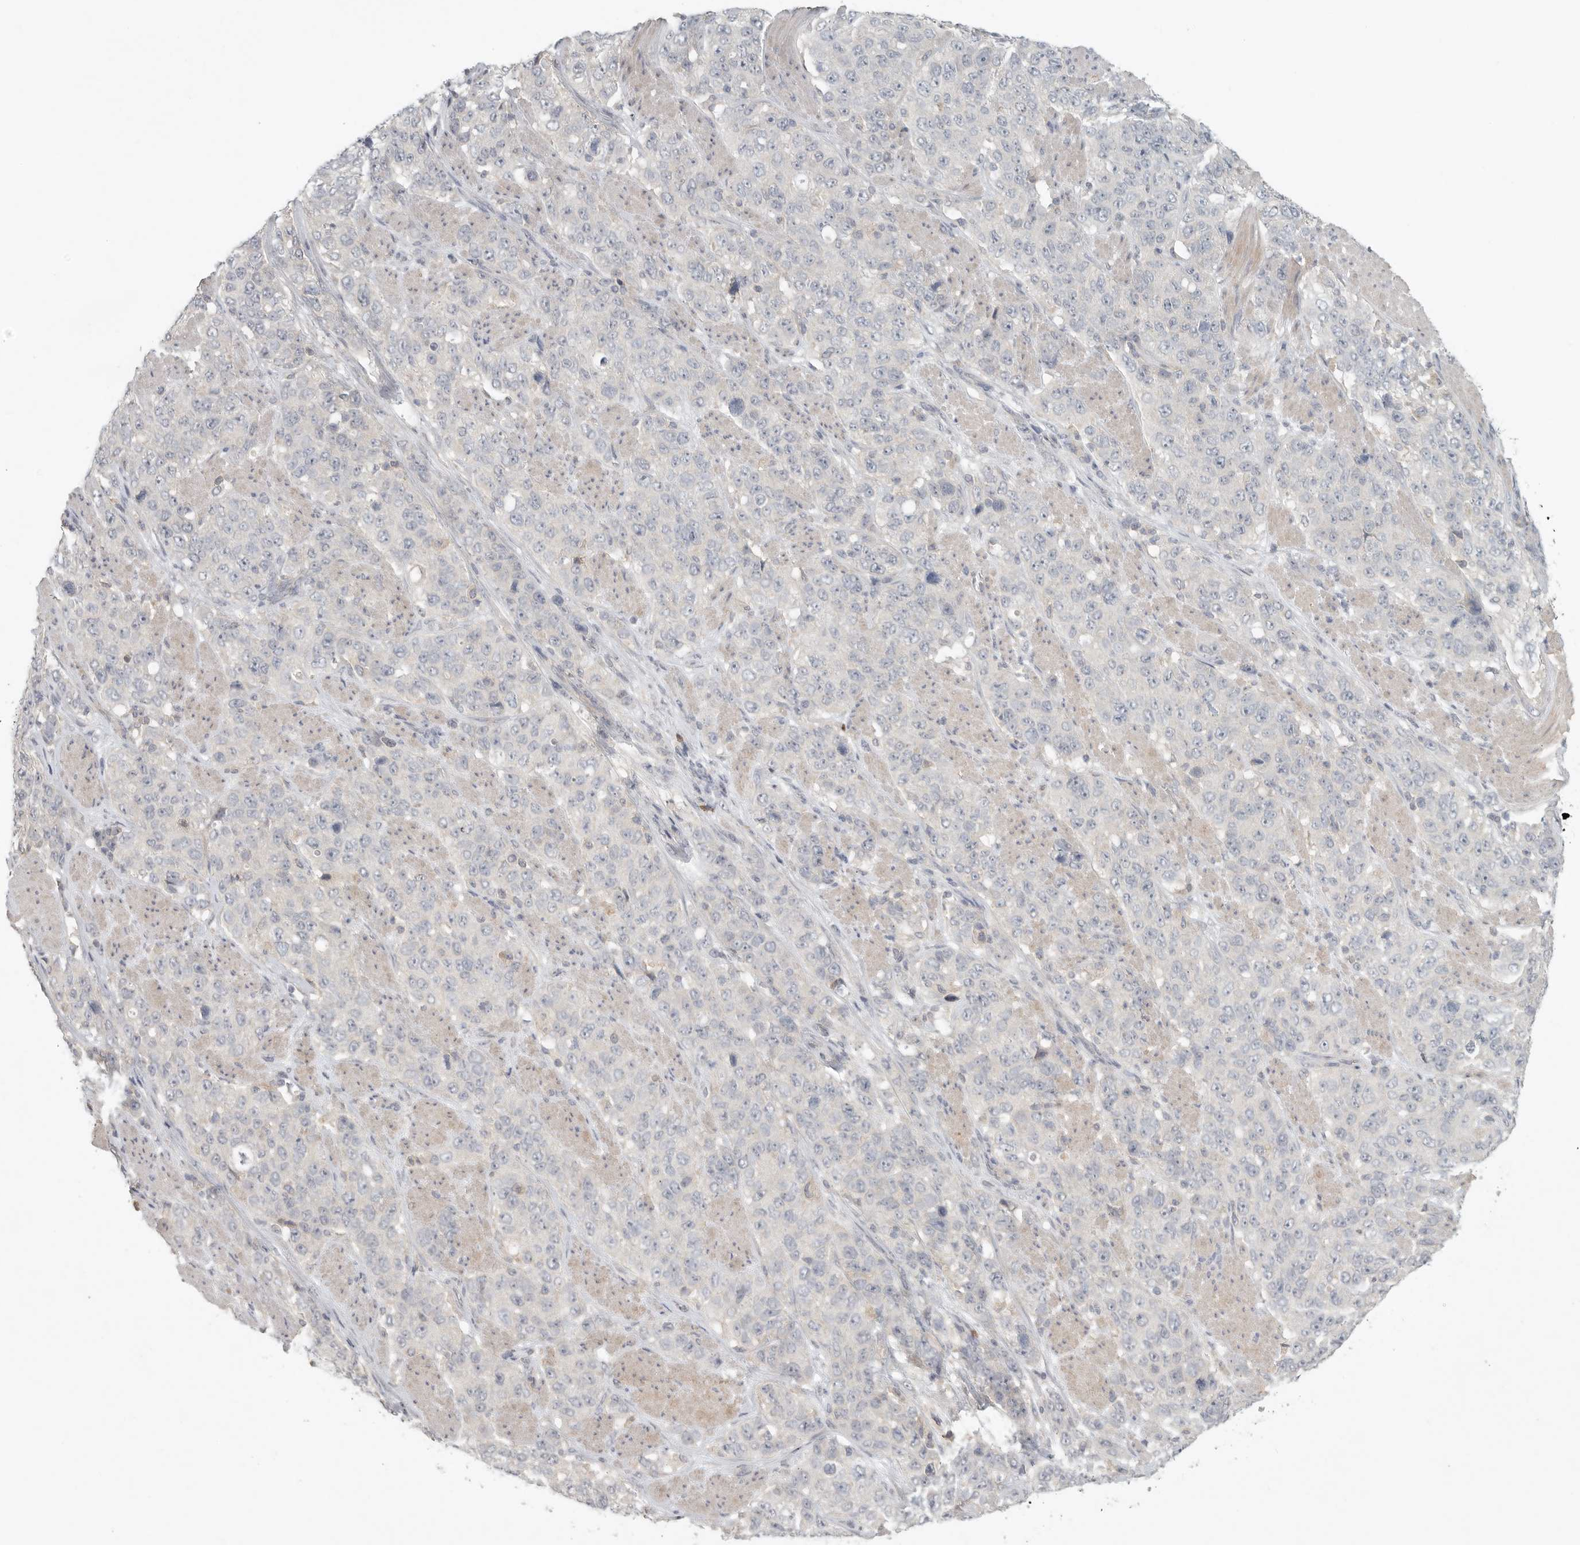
{"staining": {"intensity": "negative", "quantity": "none", "location": "none"}, "tissue": "stomach cancer", "cell_type": "Tumor cells", "image_type": "cancer", "snomed": [{"axis": "morphology", "description": "Adenocarcinoma, NOS"}, {"axis": "topography", "description": "Stomach"}], "caption": "Immunohistochemistry photomicrograph of human stomach cancer (adenocarcinoma) stained for a protein (brown), which exhibits no staining in tumor cells.", "gene": "SLC25A36", "patient": {"sex": "male", "age": 48}}